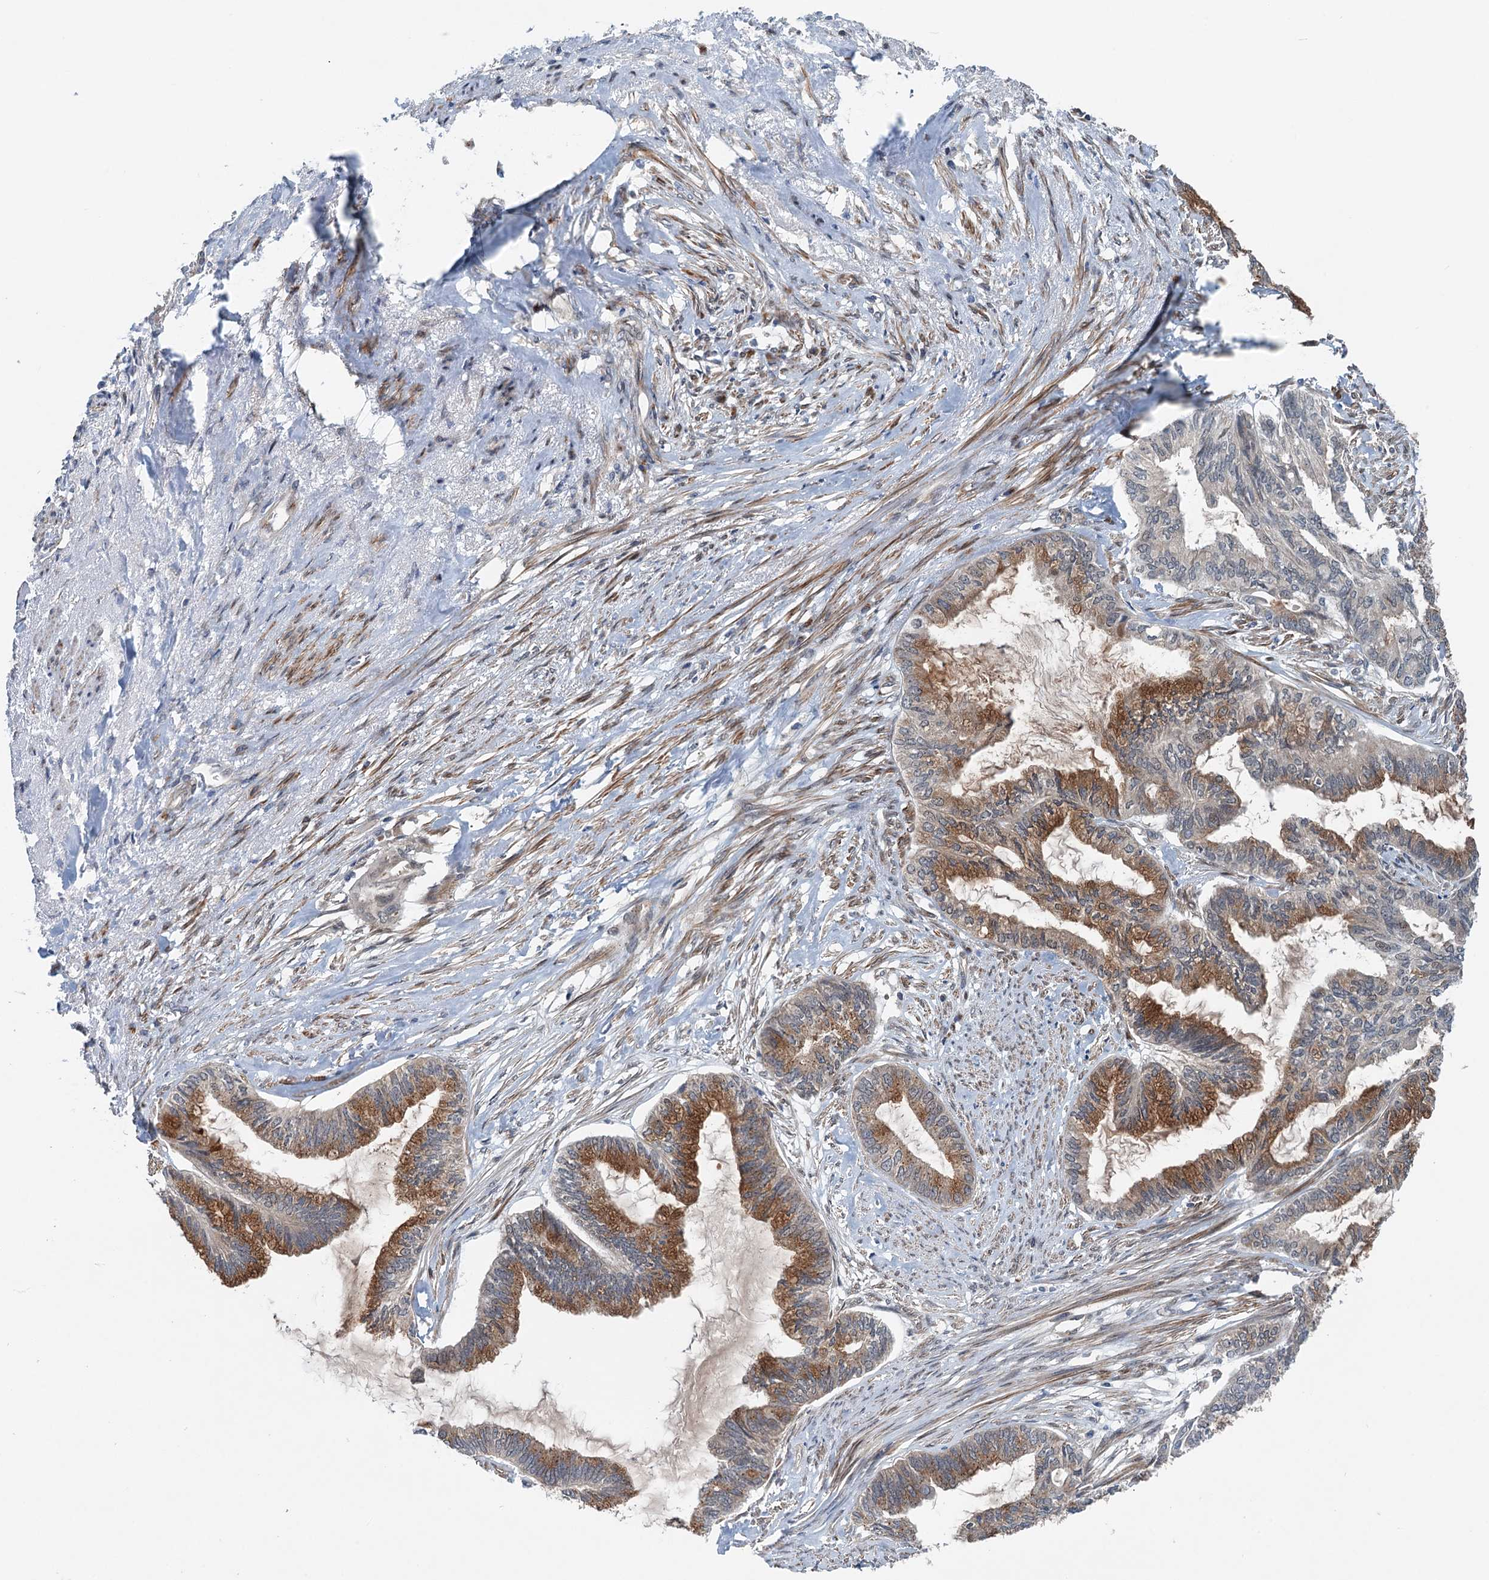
{"staining": {"intensity": "strong", "quantity": "25%-75%", "location": "cytoplasmic/membranous"}, "tissue": "endometrial cancer", "cell_type": "Tumor cells", "image_type": "cancer", "snomed": [{"axis": "morphology", "description": "Adenocarcinoma, NOS"}, {"axis": "topography", "description": "Endometrium"}], "caption": "Endometrial cancer stained with a brown dye shows strong cytoplasmic/membranous positive positivity in about 25%-75% of tumor cells.", "gene": "DYNC2I2", "patient": {"sex": "female", "age": 86}}